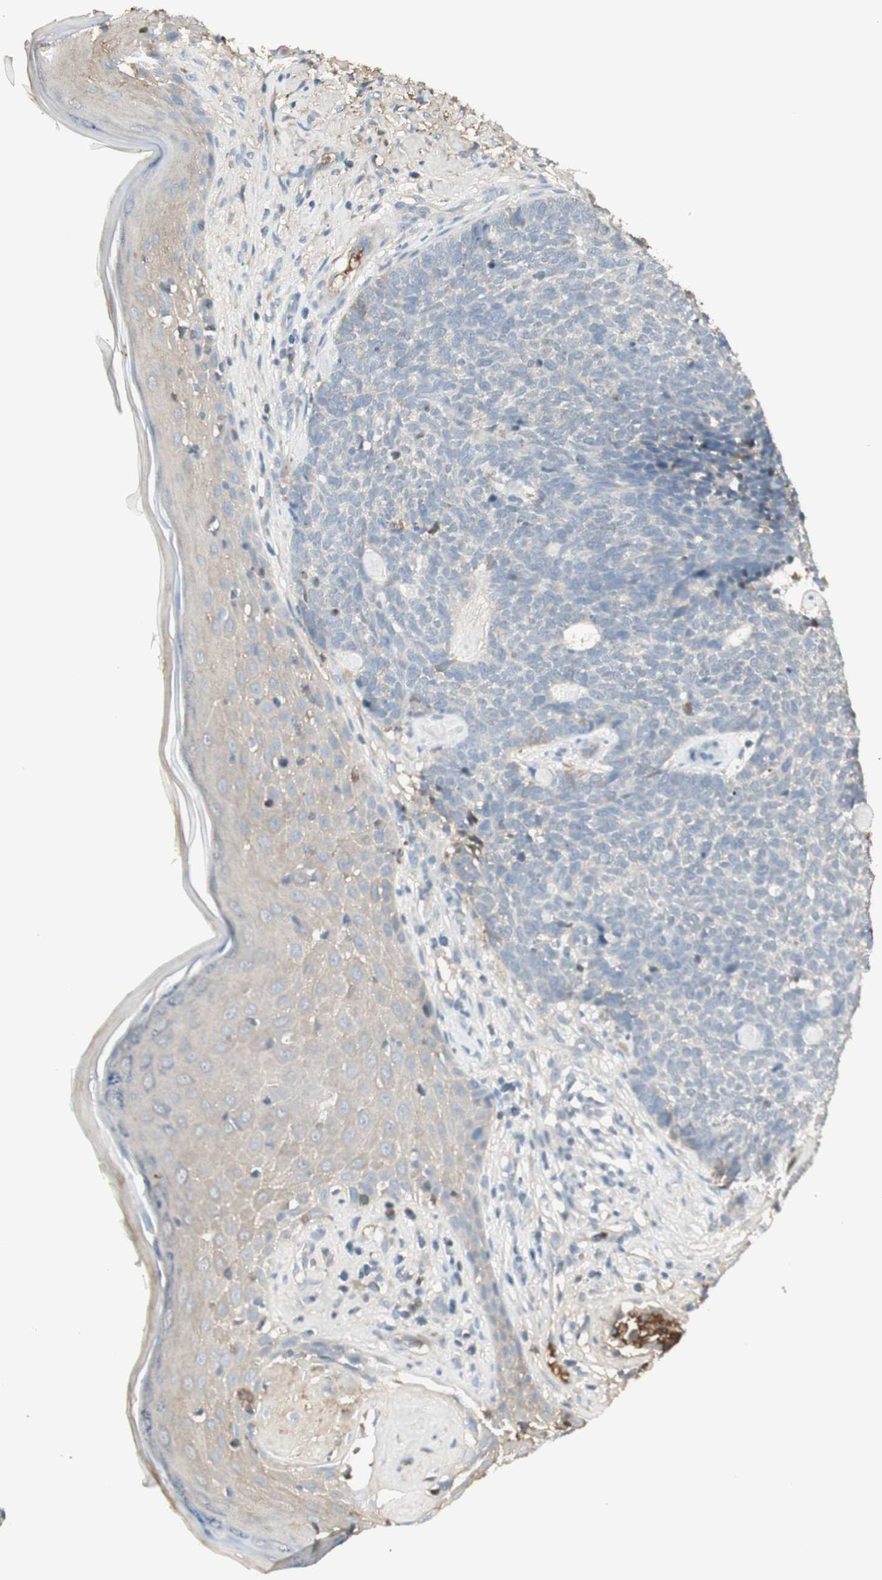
{"staining": {"intensity": "negative", "quantity": "none", "location": "none"}, "tissue": "skin cancer", "cell_type": "Tumor cells", "image_type": "cancer", "snomed": [{"axis": "morphology", "description": "Basal cell carcinoma"}, {"axis": "topography", "description": "Skin"}], "caption": "Skin cancer (basal cell carcinoma) was stained to show a protein in brown. There is no significant positivity in tumor cells. The staining was performed using DAB to visualize the protein expression in brown, while the nuclei were stained in blue with hematoxylin (Magnification: 20x).", "gene": "IFNG", "patient": {"sex": "female", "age": 84}}